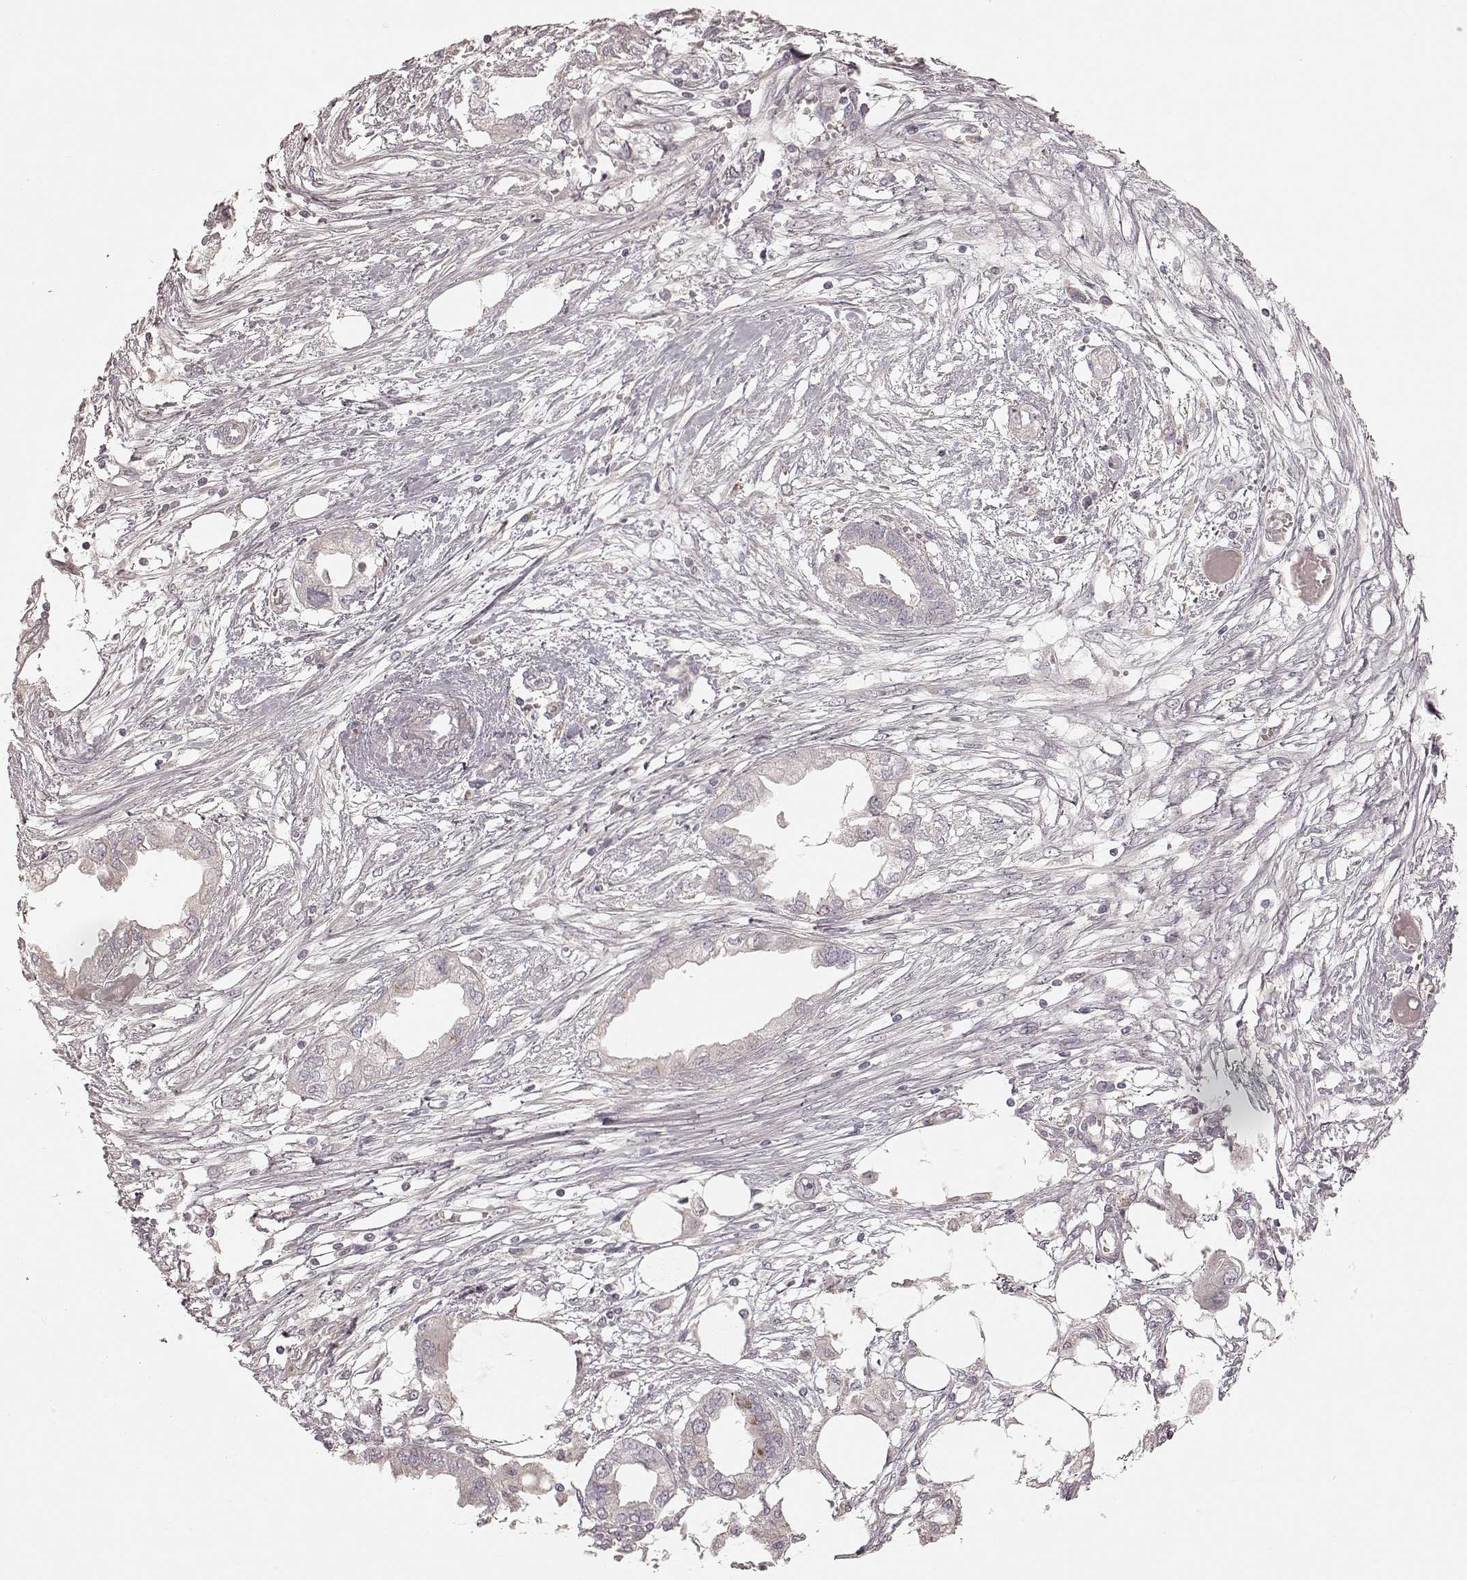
{"staining": {"intensity": "negative", "quantity": "none", "location": "none"}, "tissue": "endometrial cancer", "cell_type": "Tumor cells", "image_type": "cancer", "snomed": [{"axis": "morphology", "description": "Adenocarcinoma, NOS"}, {"axis": "morphology", "description": "Adenocarcinoma, metastatic, NOS"}, {"axis": "topography", "description": "Adipose tissue"}, {"axis": "topography", "description": "Endometrium"}], "caption": "The micrograph displays no significant expression in tumor cells of adenocarcinoma (endometrial).", "gene": "KCNJ9", "patient": {"sex": "female", "age": 67}}